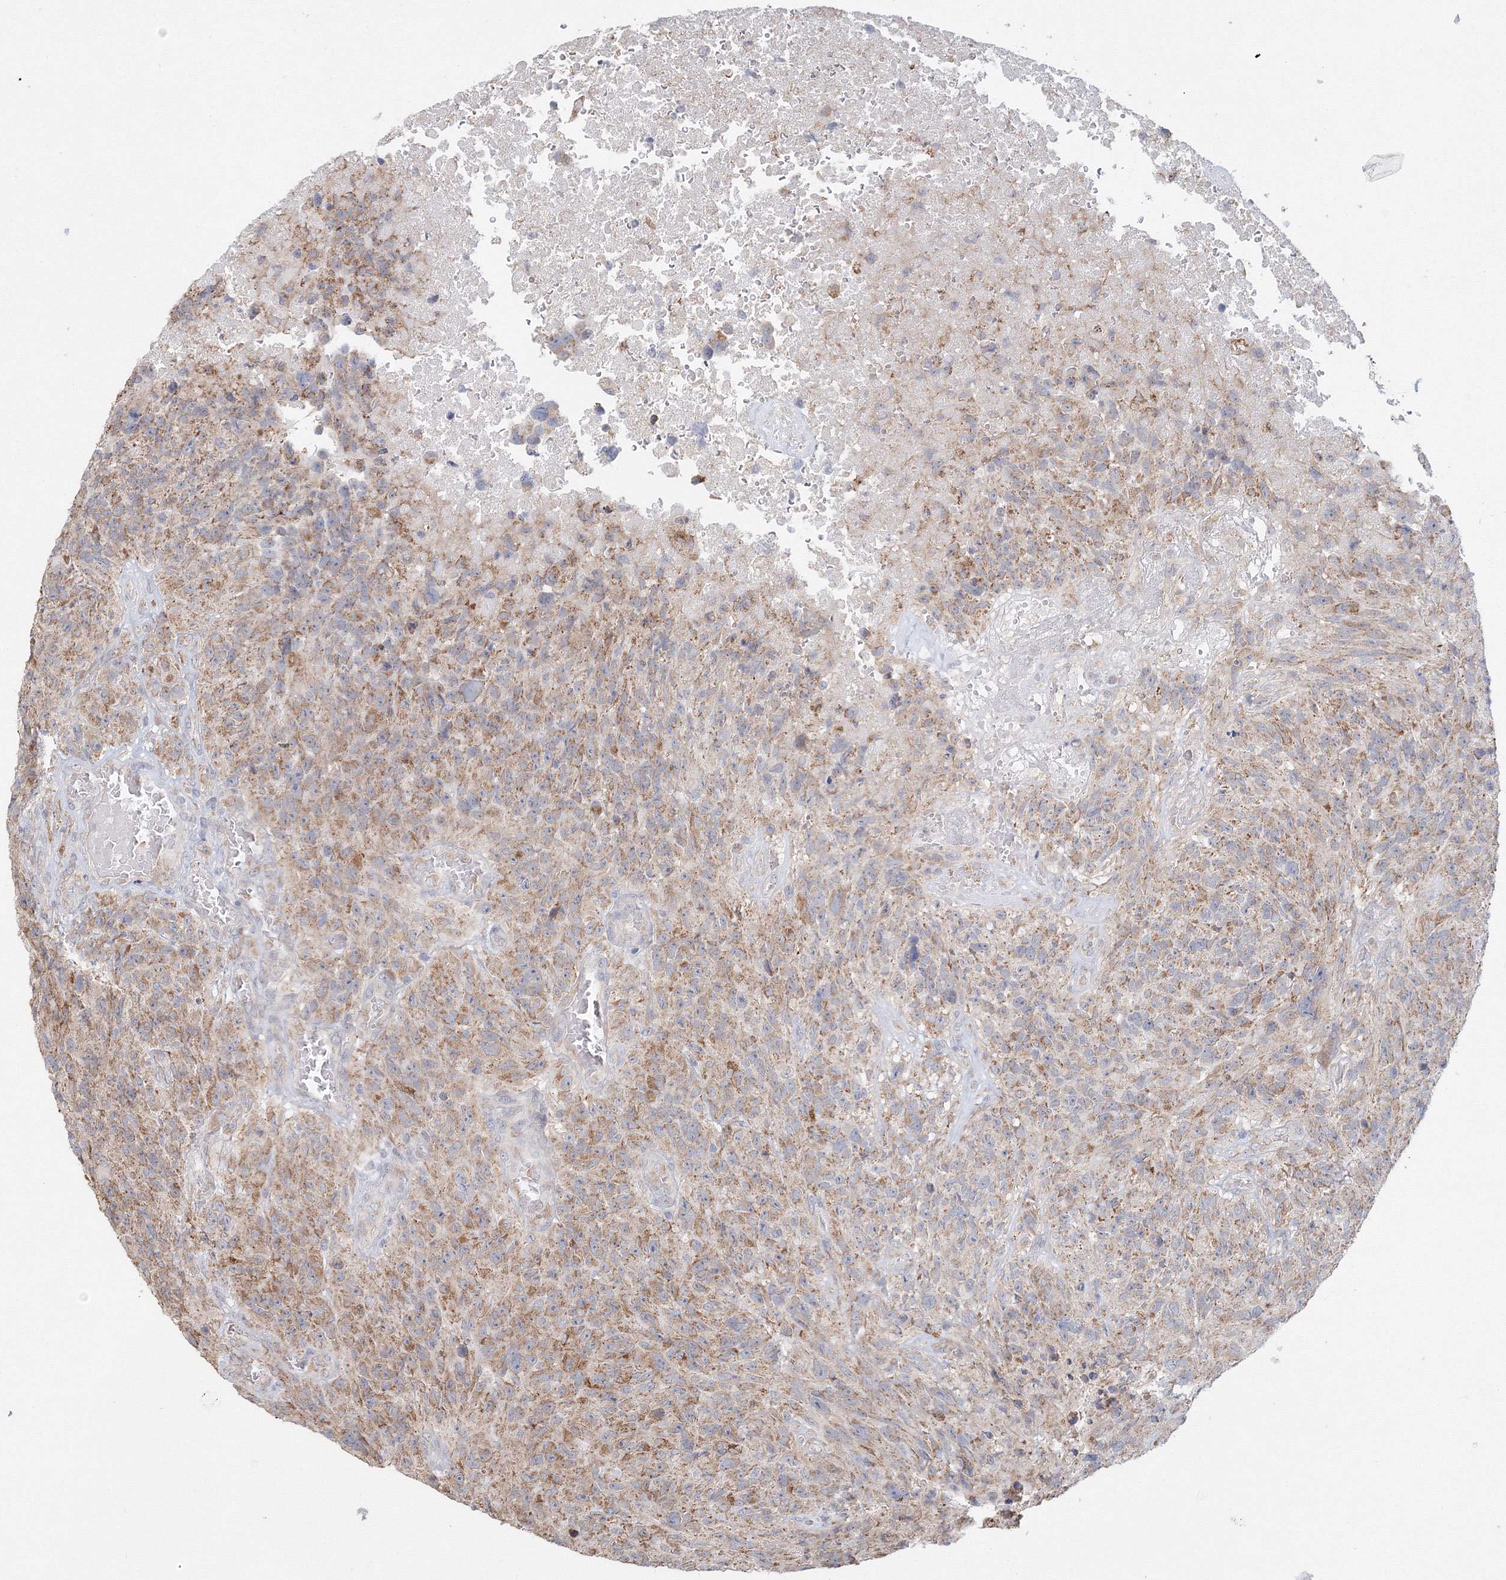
{"staining": {"intensity": "moderate", "quantity": "<25%", "location": "cytoplasmic/membranous"}, "tissue": "glioma", "cell_type": "Tumor cells", "image_type": "cancer", "snomed": [{"axis": "morphology", "description": "Glioma, malignant, High grade"}, {"axis": "topography", "description": "Brain"}], "caption": "Tumor cells reveal moderate cytoplasmic/membranous positivity in approximately <25% of cells in malignant glioma (high-grade). The staining is performed using DAB brown chromogen to label protein expression. The nuclei are counter-stained blue using hematoxylin.", "gene": "DHRS12", "patient": {"sex": "male", "age": 69}}